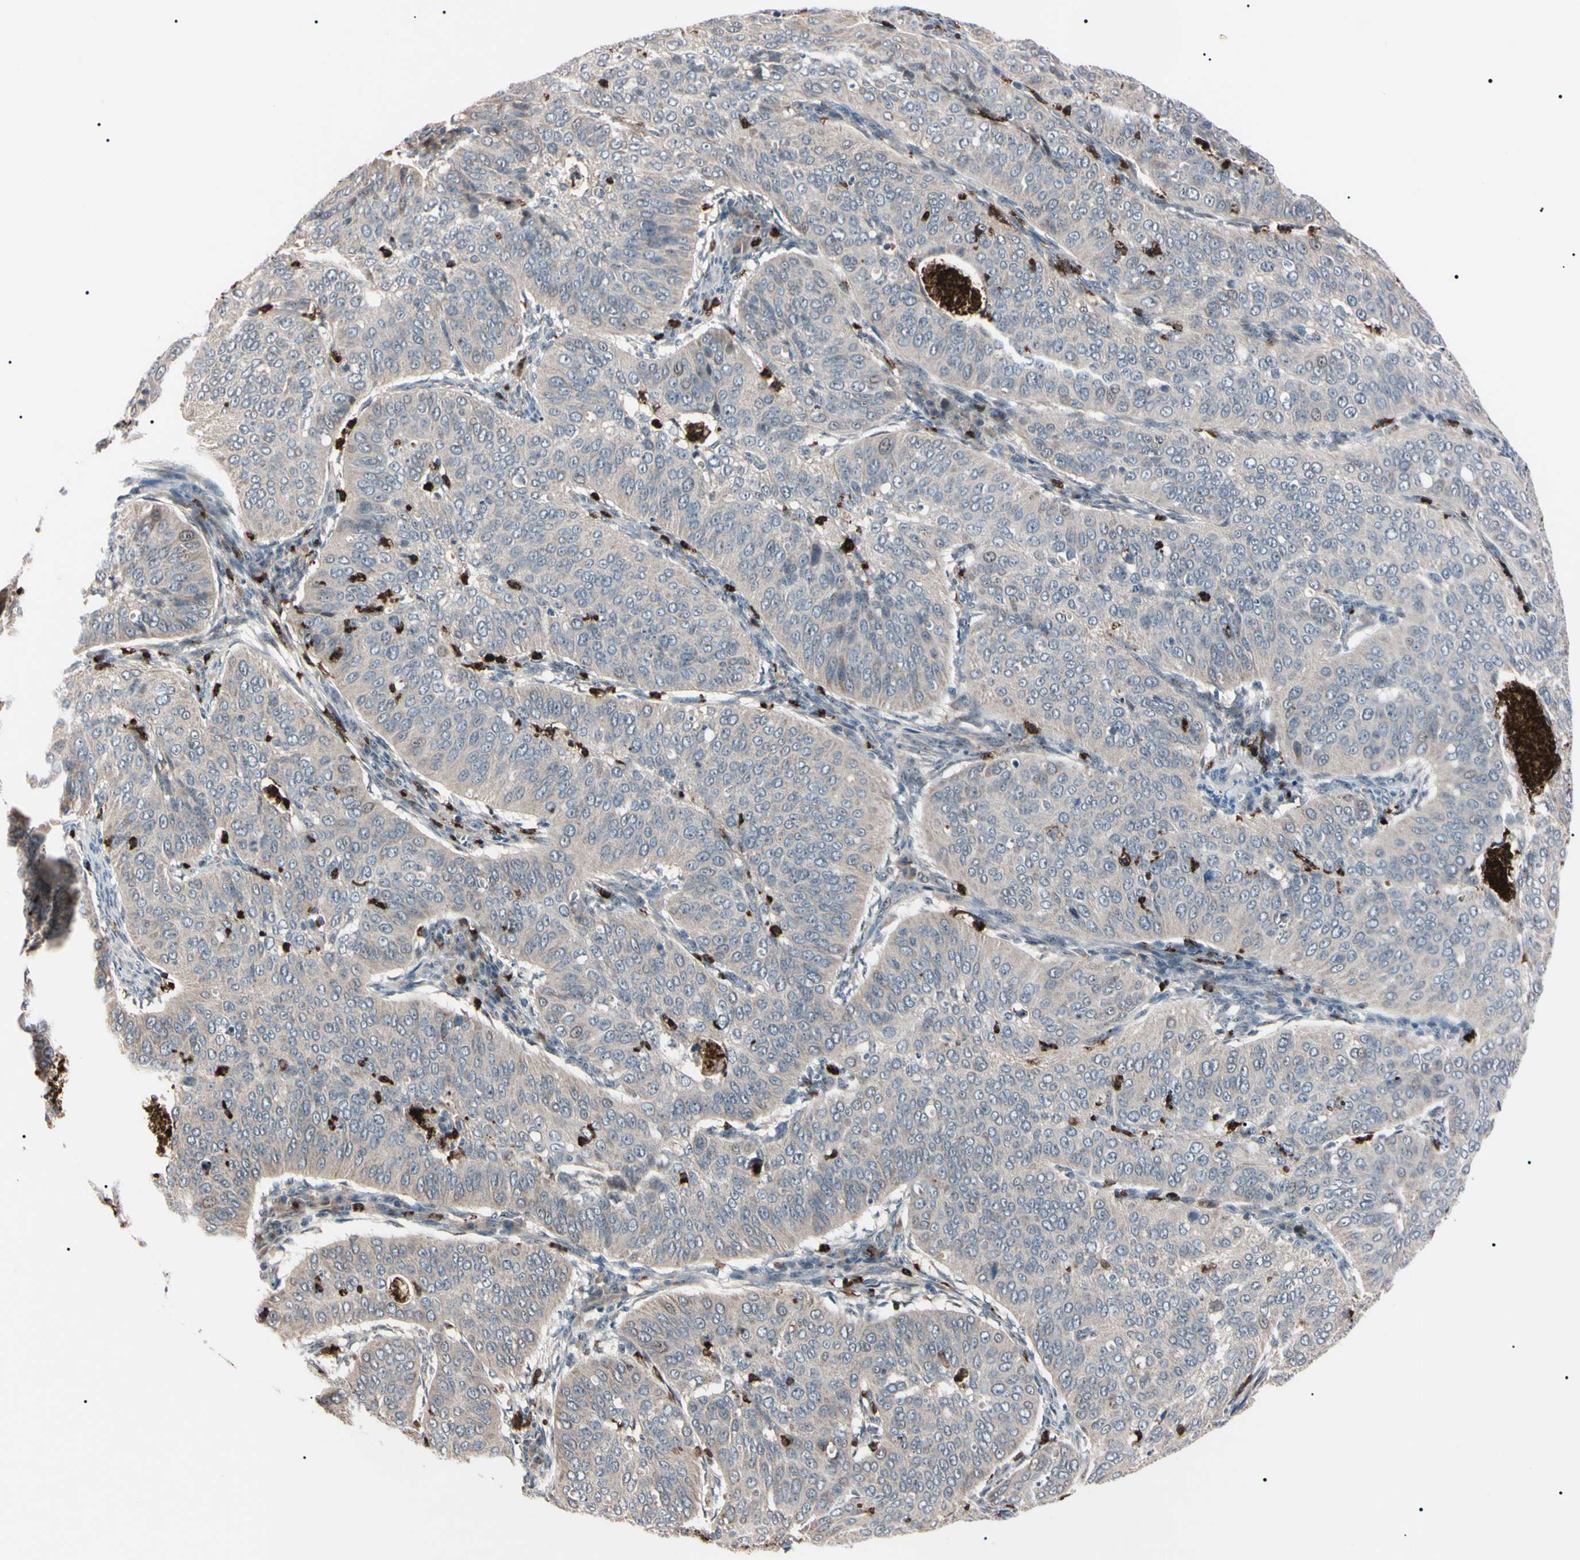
{"staining": {"intensity": "weak", "quantity": ">75%", "location": "cytoplasmic/membranous"}, "tissue": "cervical cancer", "cell_type": "Tumor cells", "image_type": "cancer", "snomed": [{"axis": "morphology", "description": "Normal tissue, NOS"}, {"axis": "morphology", "description": "Squamous cell carcinoma, NOS"}, {"axis": "topography", "description": "Cervix"}], "caption": "Cervical cancer (squamous cell carcinoma) stained with immunohistochemistry displays weak cytoplasmic/membranous positivity in about >75% of tumor cells.", "gene": "TRAF5", "patient": {"sex": "female", "age": 39}}